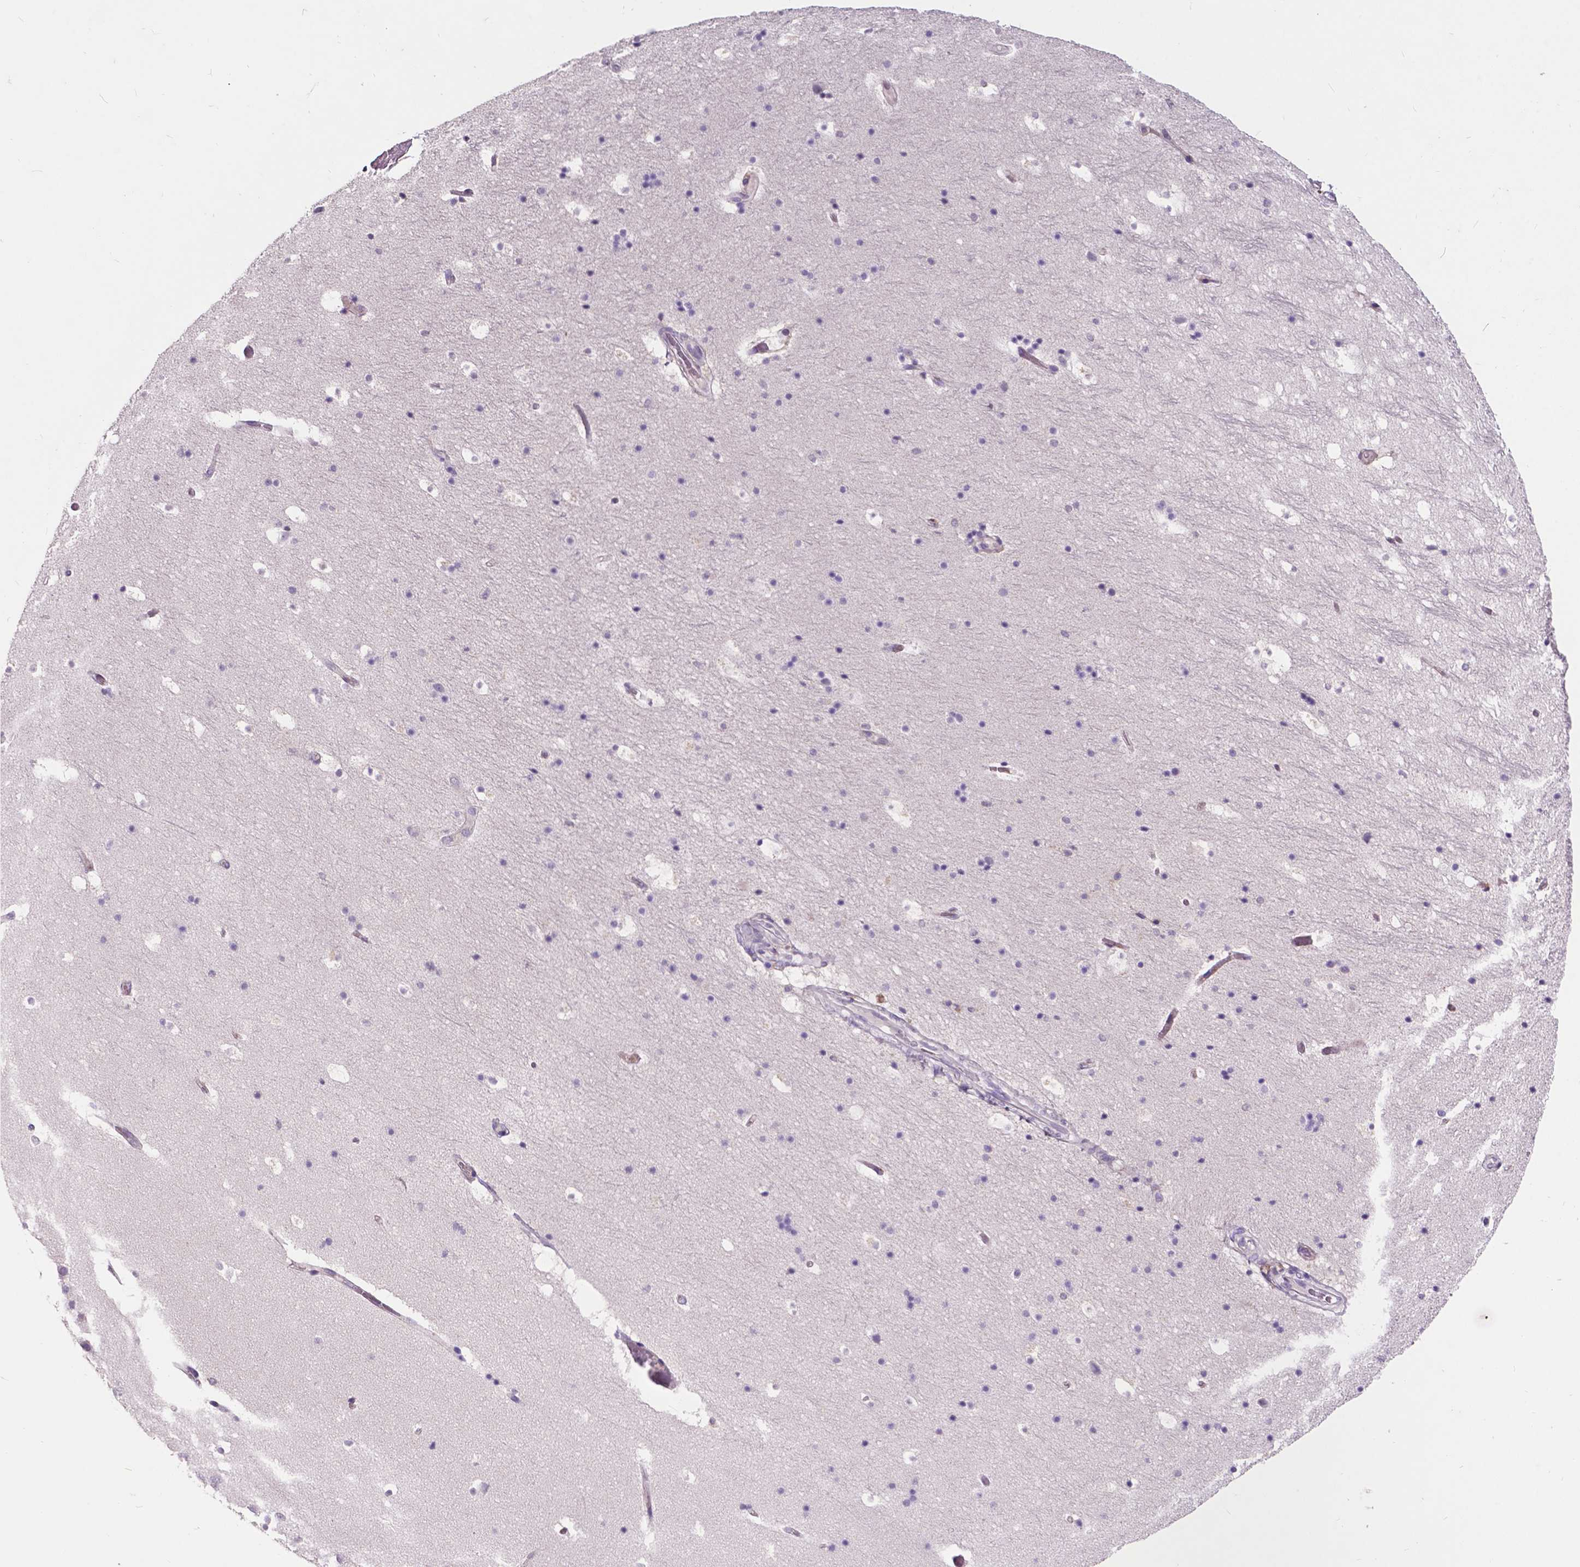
{"staining": {"intensity": "negative", "quantity": "none", "location": "none"}, "tissue": "hippocampus", "cell_type": "Glial cells", "image_type": "normal", "snomed": [{"axis": "morphology", "description": "Normal tissue, NOS"}, {"axis": "topography", "description": "Hippocampus"}], "caption": "DAB immunohistochemical staining of benign hippocampus reveals no significant positivity in glial cells. (DAB immunohistochemistry (IHC) visualized using brightfield microscopy, high magnification).", "gene": "PLSCR1", "patient": {"sex": "male", "age": 26}}